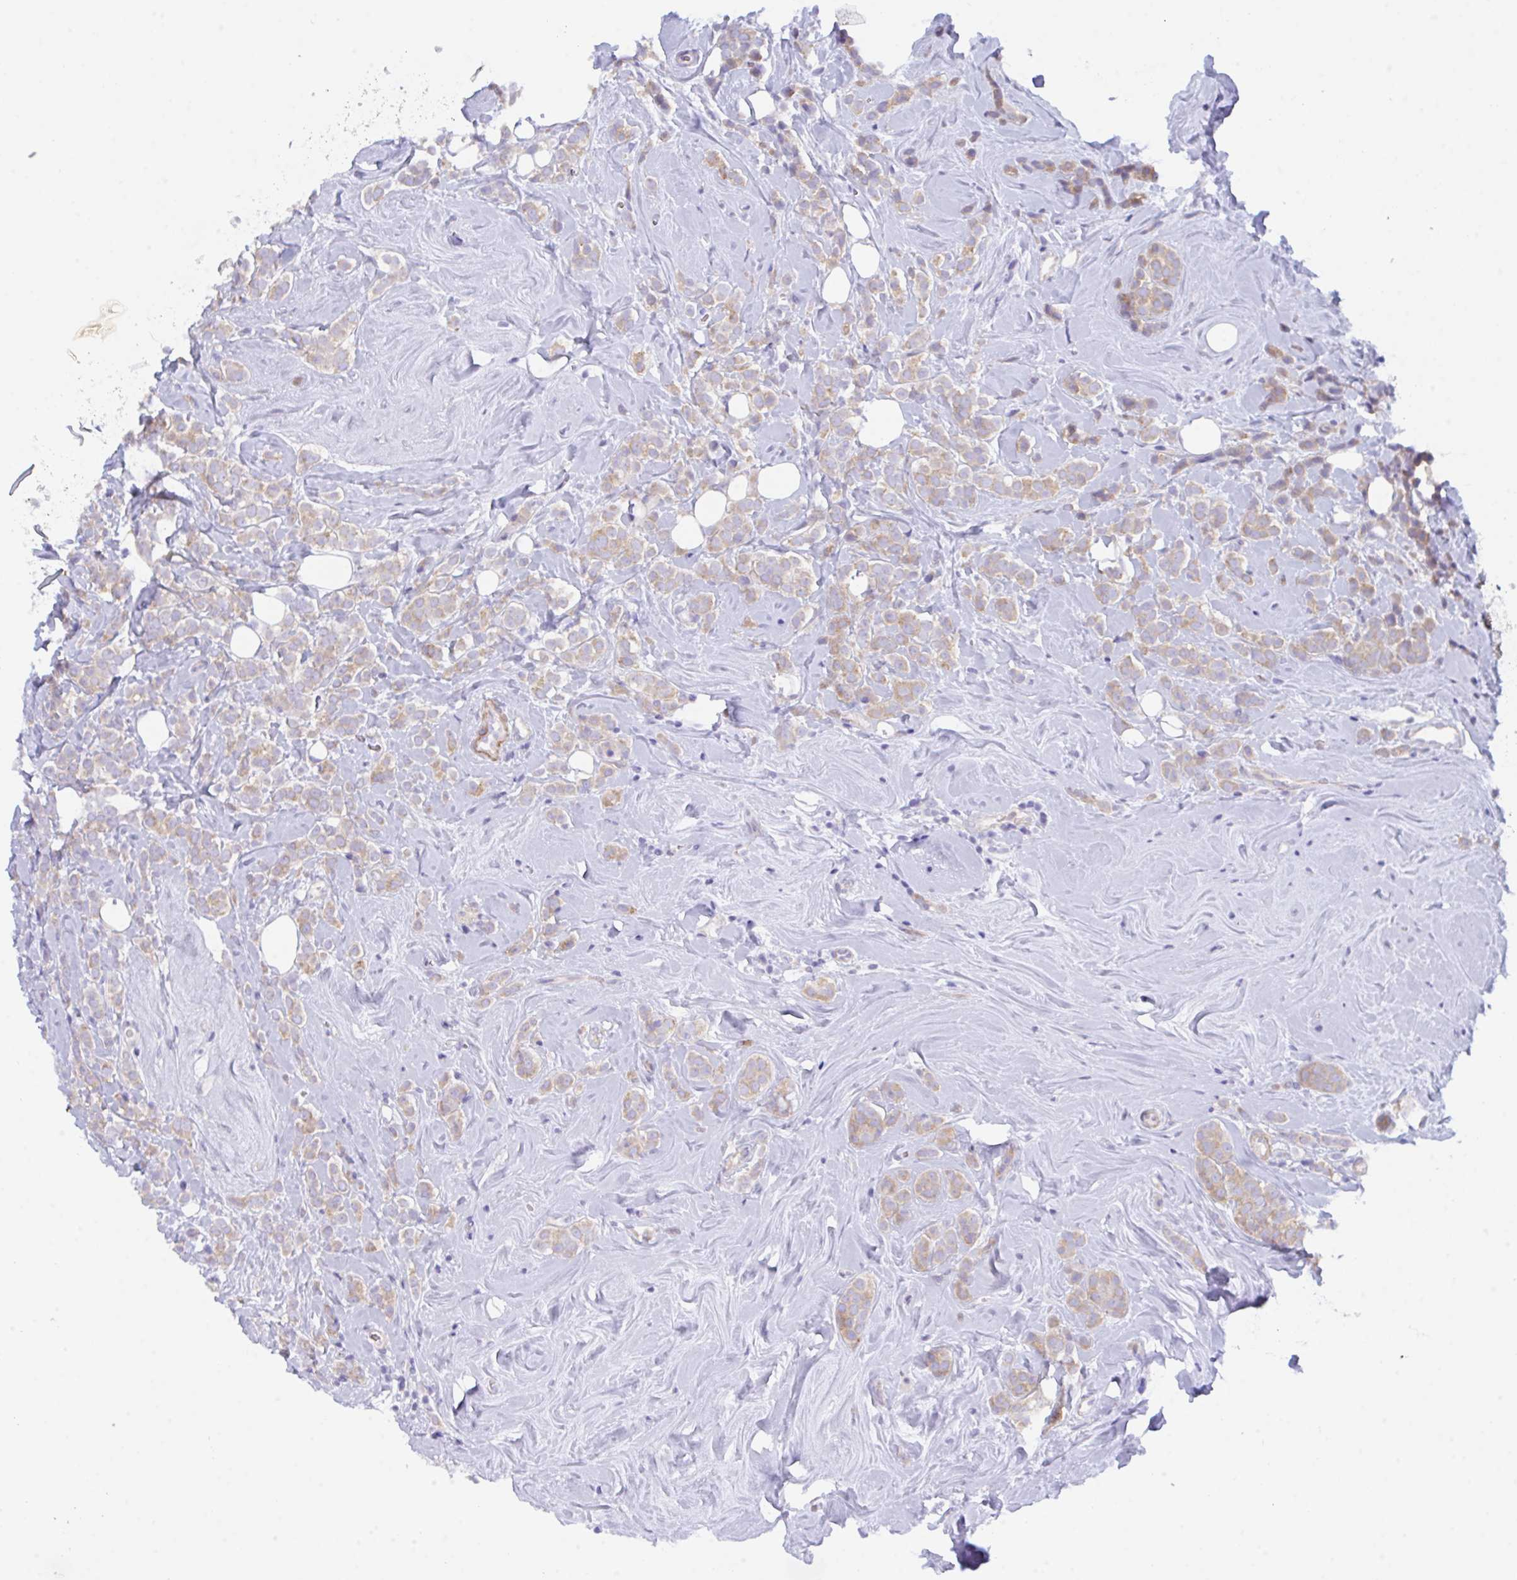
{"staining": {"intensity": "weak", "quantity": ">75%", "location": "cytoplasmic/membranous"}, "tissue": "breast cancer", "cell_type": "Tumor cells", "image_type": "cancer", "snomed": [{"axis": "morphology", "description": "Lobular carcinoma"}, {"axis": "topography", "description": "Breast"}], "caption": "Tumor cells reveal low levels of weak cytoplasmic/membranous positivity in approximately >75% of cells in human lobular carcinoma (breast).", "gene": "CEP170B", "patient": {"sex": "female", "age": 49}}